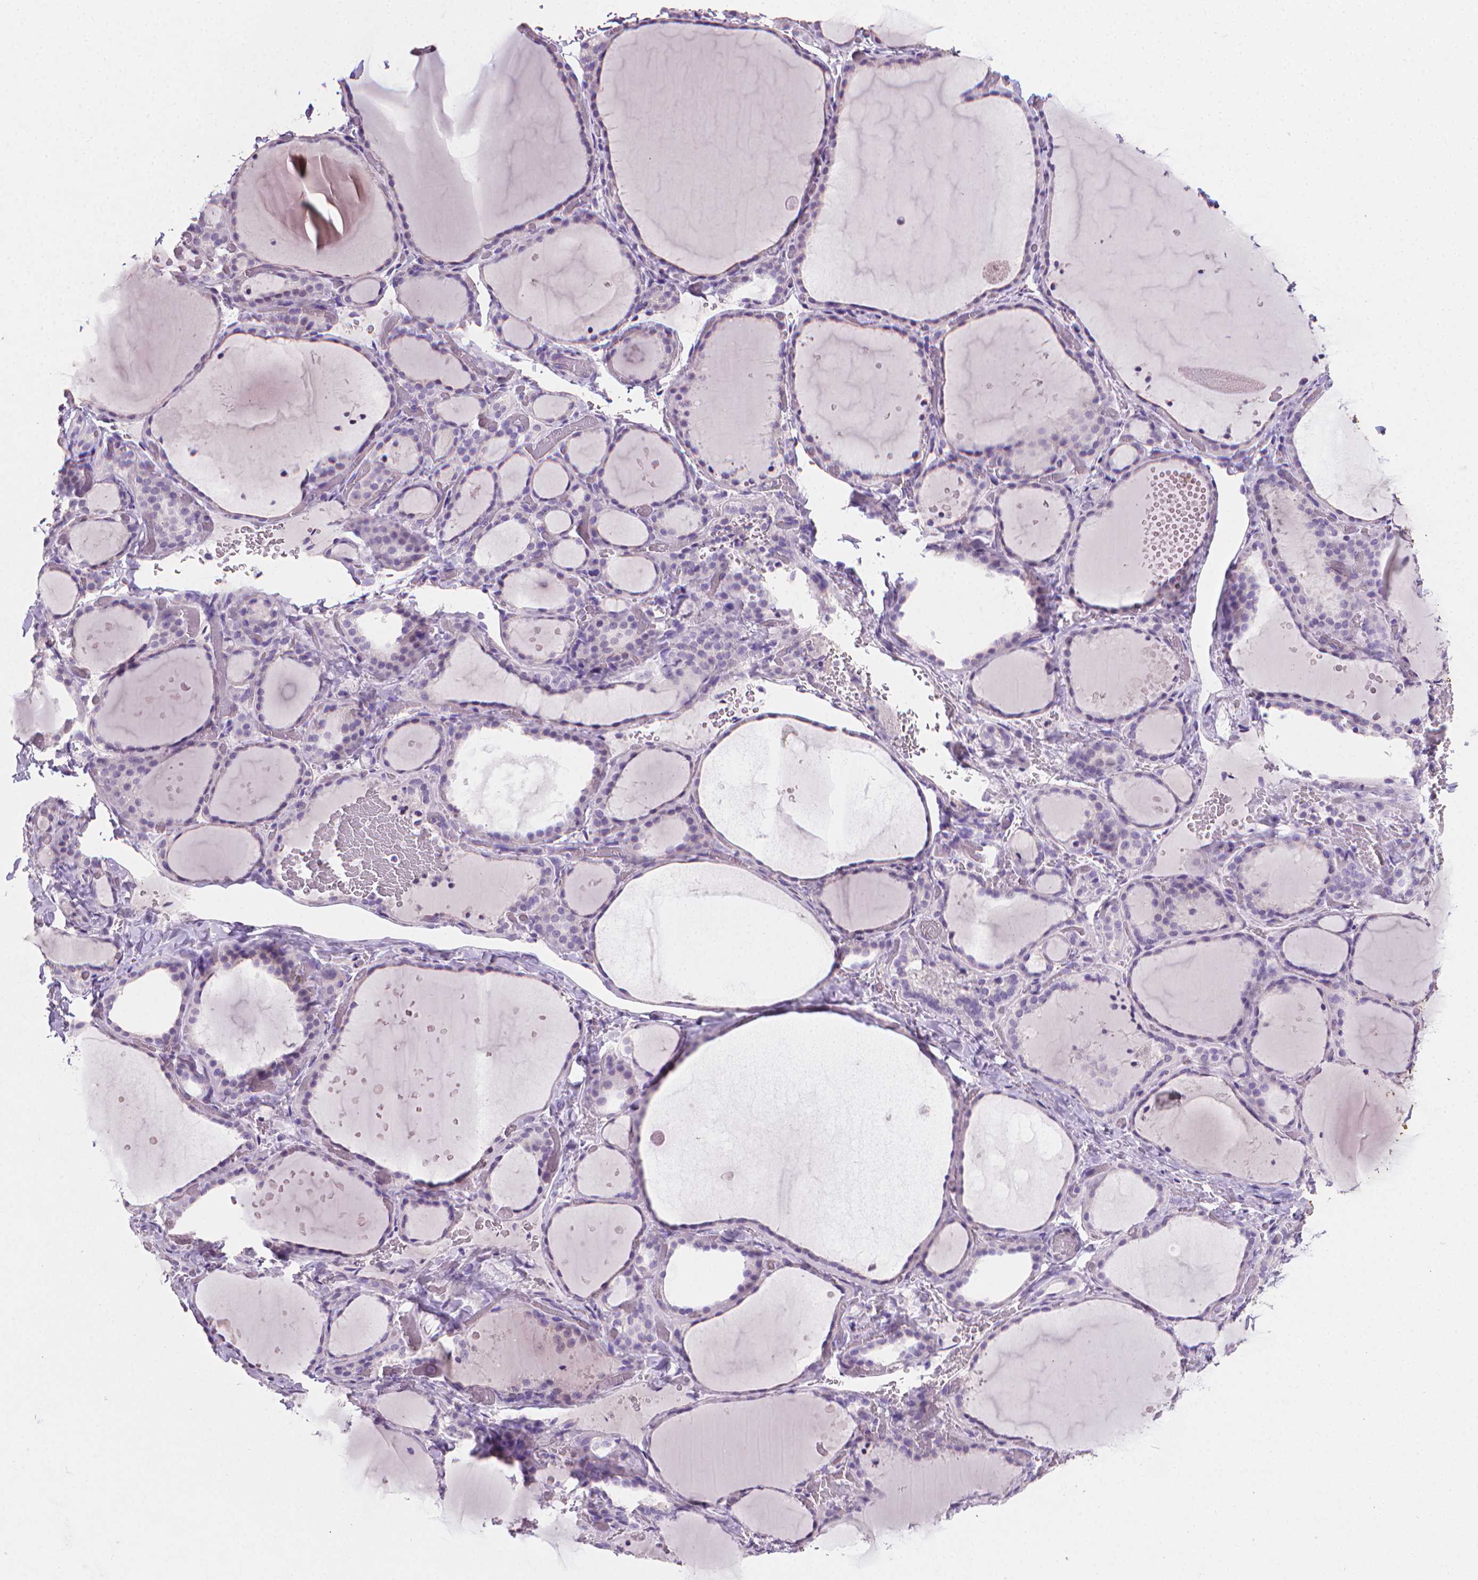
{"staining": {"intensity": "negative", "quantity": "none", "location": "none"}, "tissue": "thyroid gland", "cell_type": "Glandular cells", "image_type": "normal", "snomed": [{"axis": "morphology", "description": "Normal tissue, NOS"}, {"axis": "topography", "description": "Thyroid gland"}], "caption": "Immunohistochemical staining of normal thyroid gland demonstrates no significant positivity in glandular cells.", "gene": "TNNI2", "patient": {"sex": "female", "age": 36}}